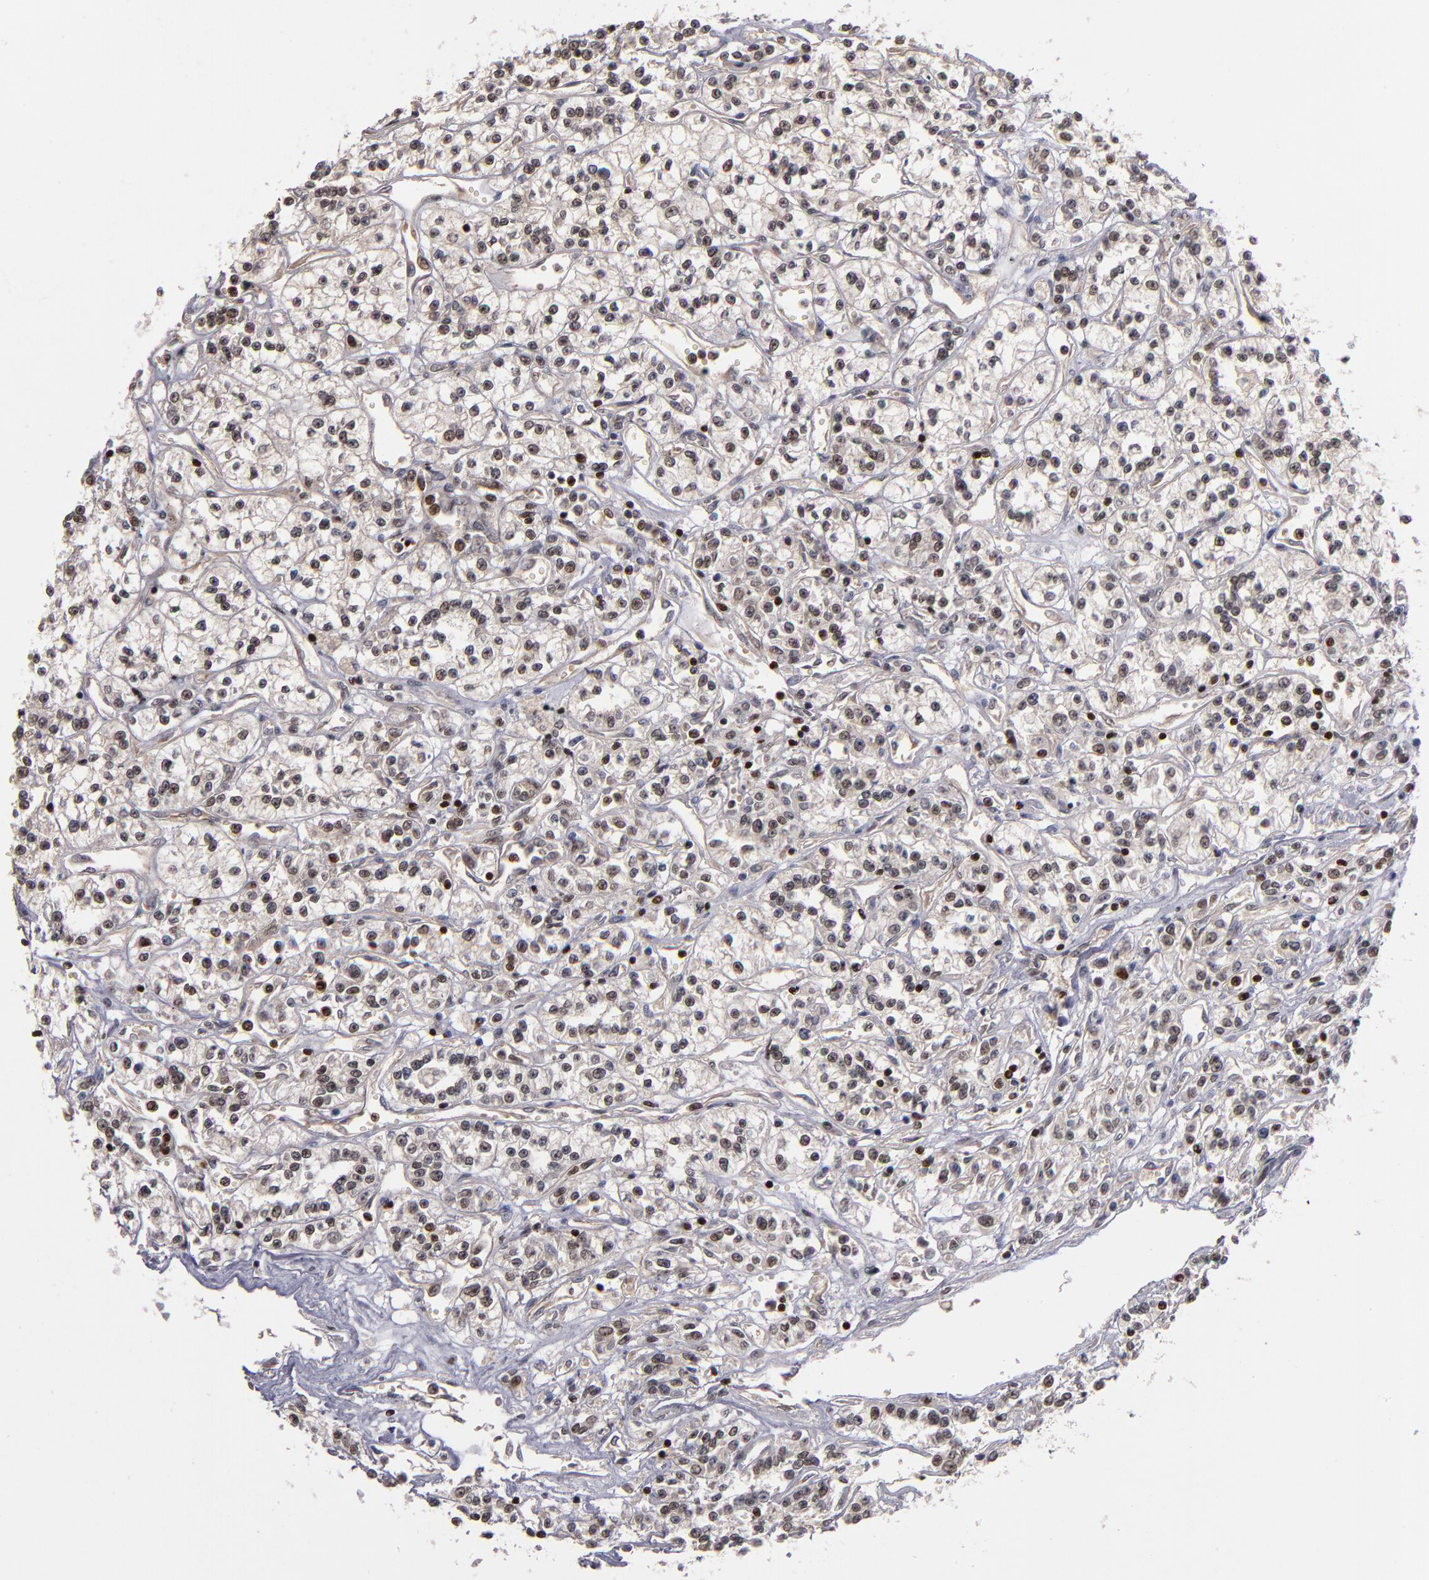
{"staining": {"intensity": "weak", "quantity": ">75%", "location": "nuclear"}, "tissue": "renal cancer", "cell_type": "Tumor cells", "image_type": "cancer", "snomed": [{"axis": "morphology", "description": "Adenocarcinoma, NOS"}, {"axis": "topography", "description": "Kidney"}], "caption": "Brown immunohistochemical staining in adenocarcinoma (renal) reveals weak nuclear expression in about >75% of tumor cells. The staining was performed using DAB (3,3'-diaminobenzidine), with brown indicating positive protein expression. Nuclei are stained blue with hematoxylin.", "gene": "KDM6A", "patient": {"sex": "female", "age": 76}}